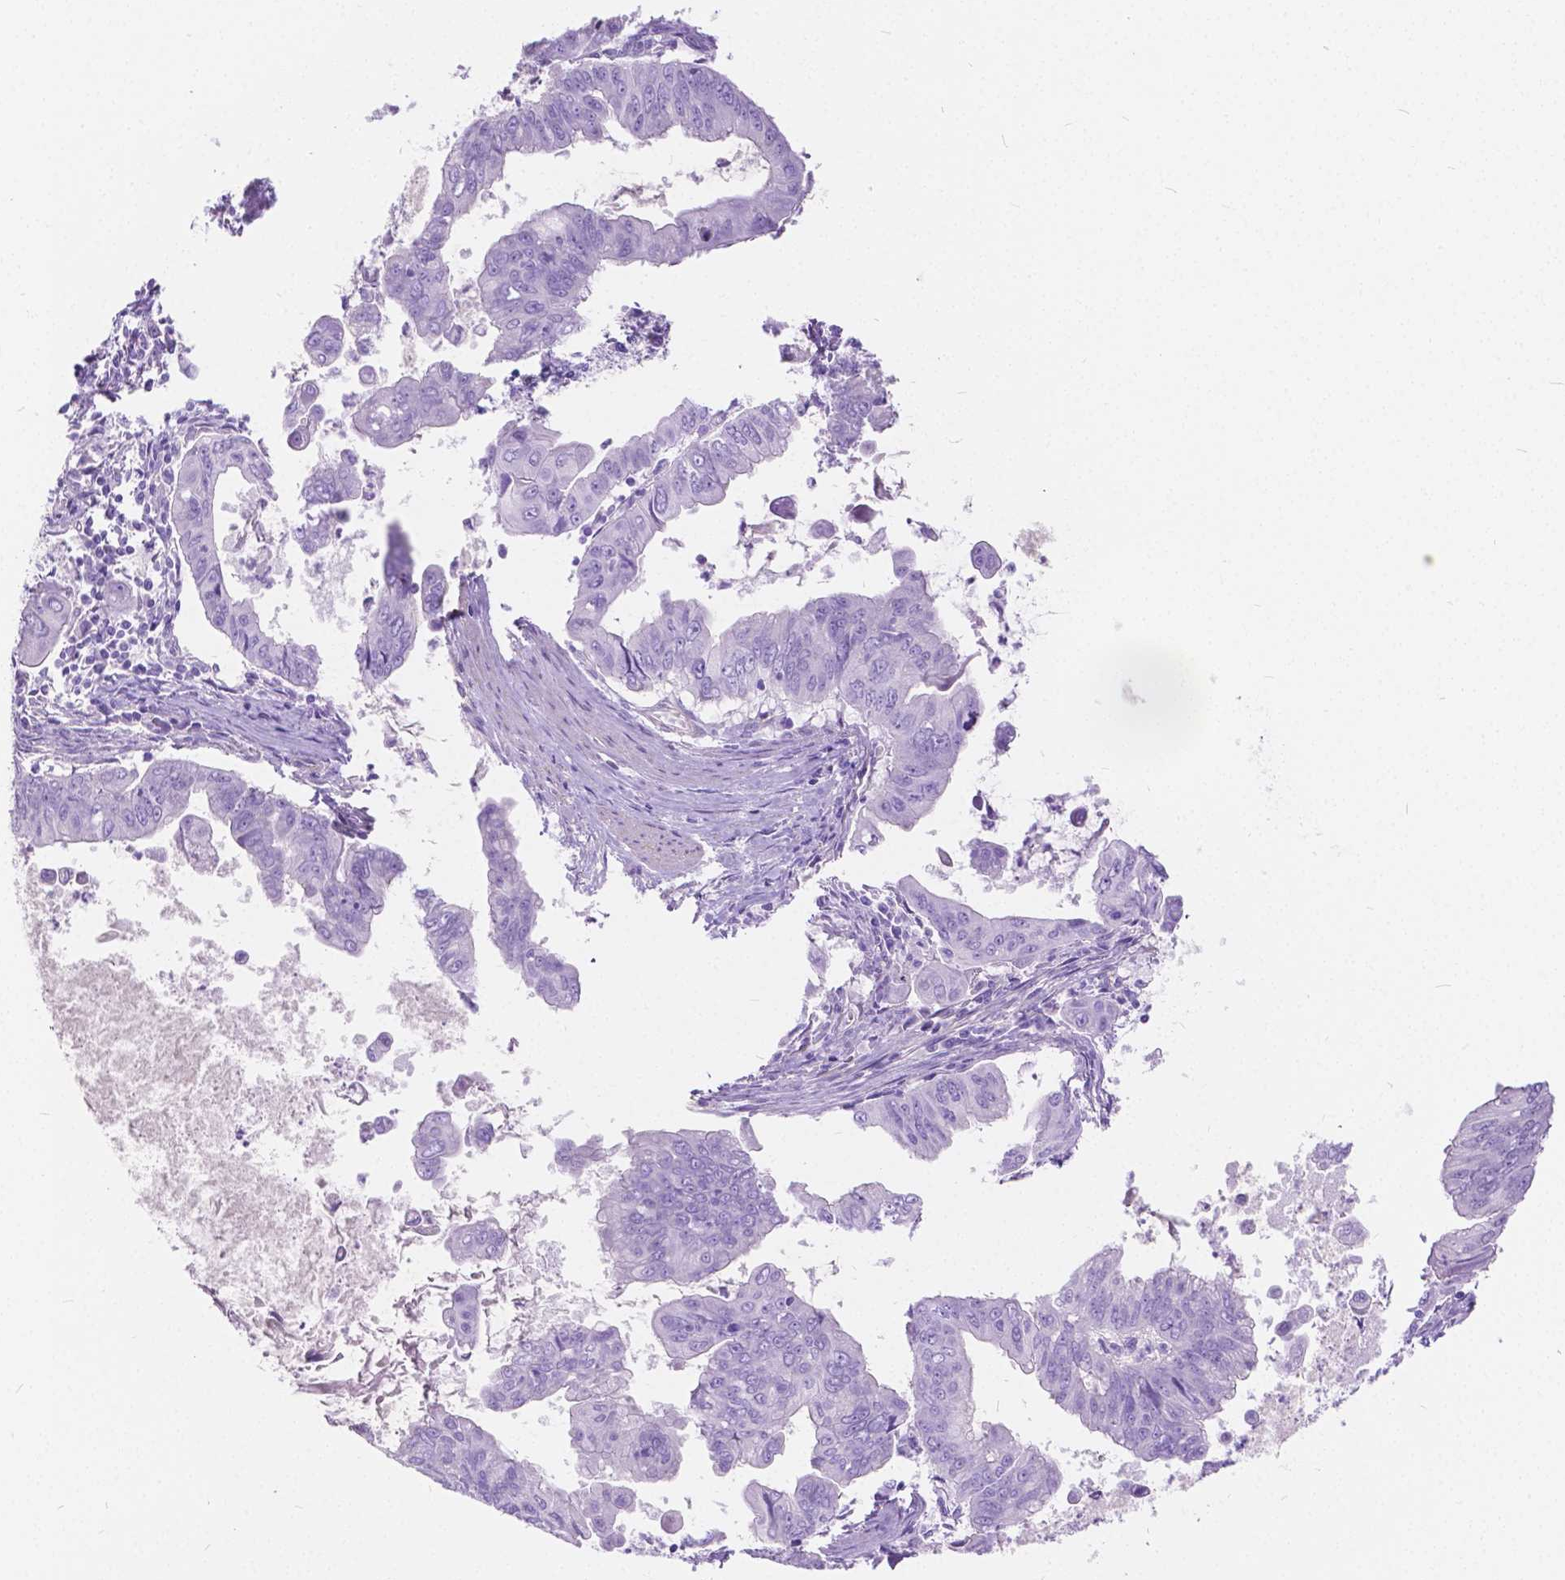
{"staining": {"intensity": "negative", "quantity": "none", "location": "none"}, "tissue": "stomach cancer", "cell_type": "Tumor cells", "image_type": "cancer", "snomed": [{"axis": "morphology", "description": "Adenocarcinoma, NOS"}, {"axis": "topography", "description": "Stomach, upper"}], "caption": "The image displays no significant staining in tumor cells of stomach cancer (adenocarcinoma). (Brightfield microscopy of DAB (3,3'-diaminobenzidine) IHC at high magnification).", "gene": "CHRM1", "patient": {"sex": "male", "age": 80}}